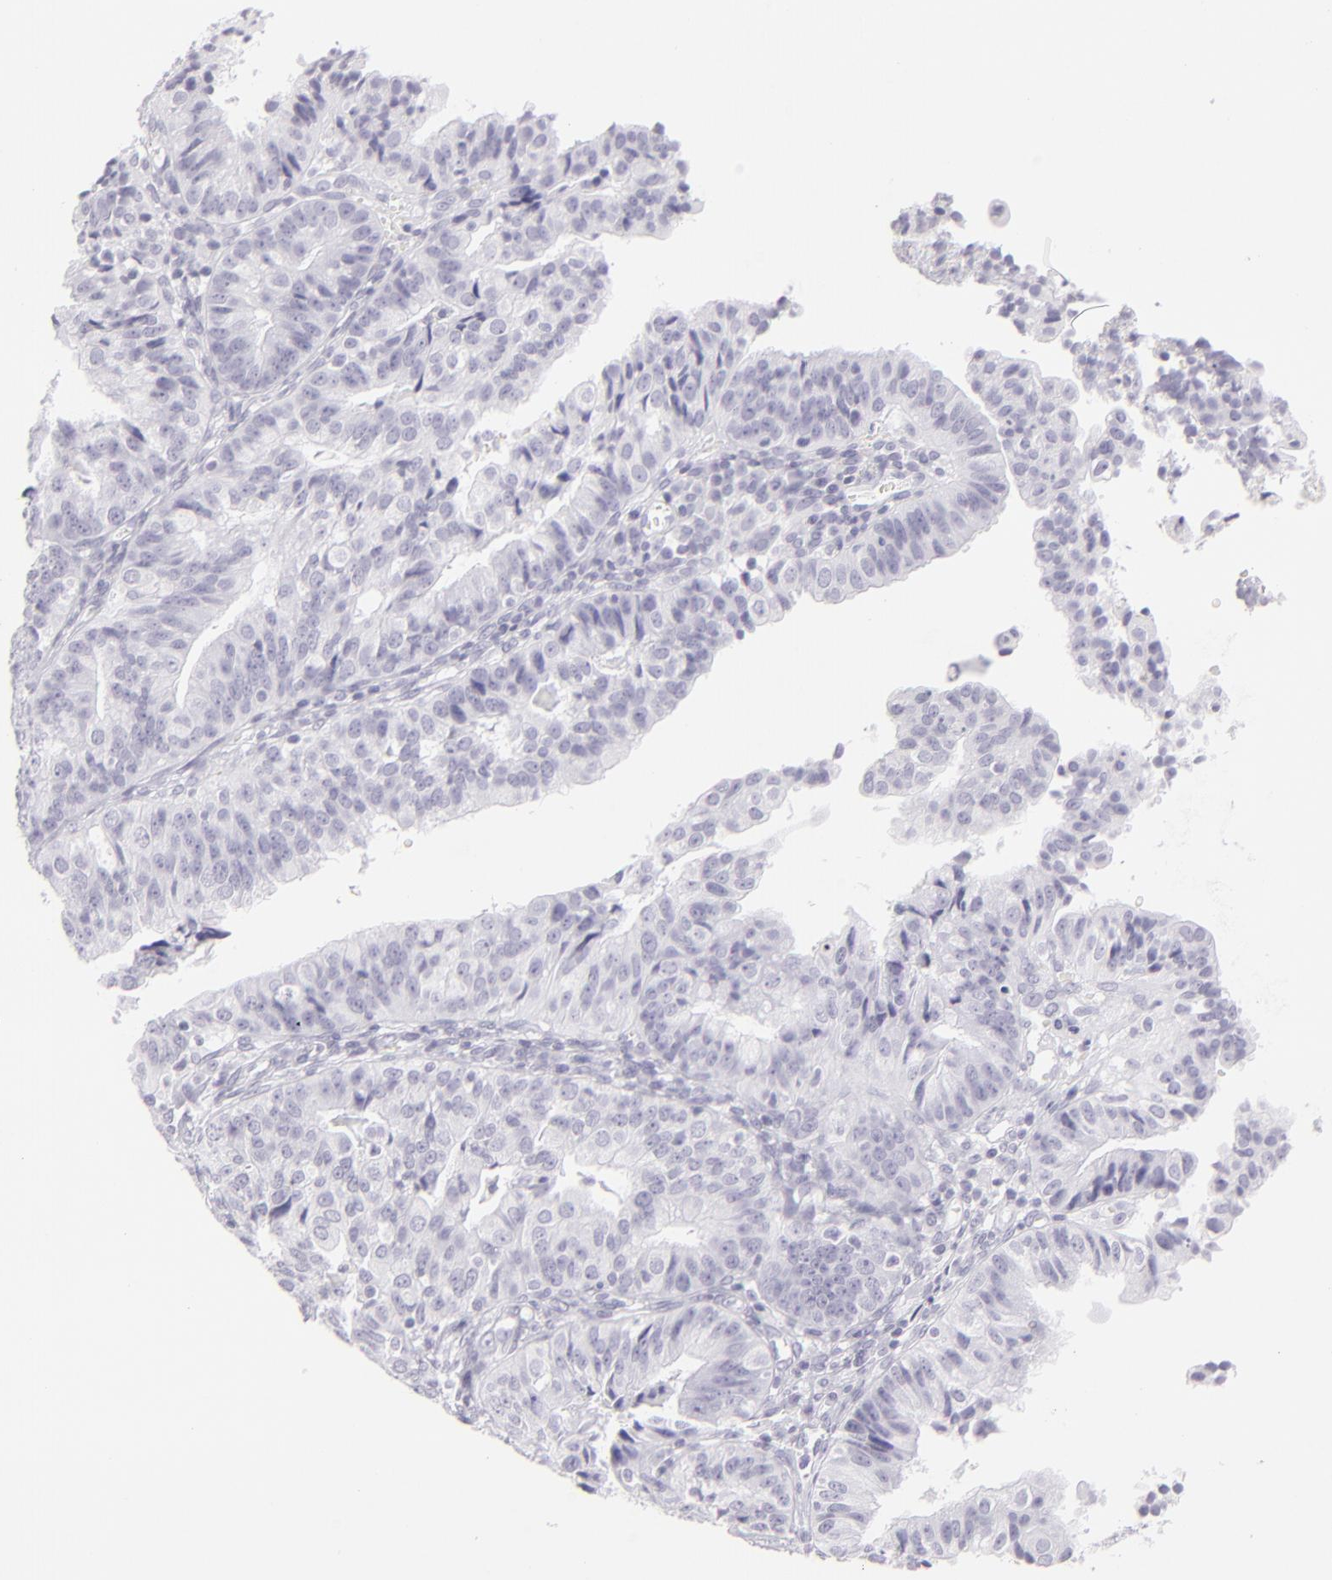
{"staining": {"intensity": "negative", "quantity": "none", "location": "none"}, "tissue": "endometrial cancer", "cell_type": "Tumor cells", "image_type": "cancer", "snomed": [{"axis": "morphology", "description": "Adenocarcinoma, NOS"}, {"axis": "topography", "description": "Endometrium"}], "caption": "IHC of endometrial adenocarcinoma displays no positivity in tumor cells.", "gene": "FLG", "patient": {"sex": "female", "age": 56}}